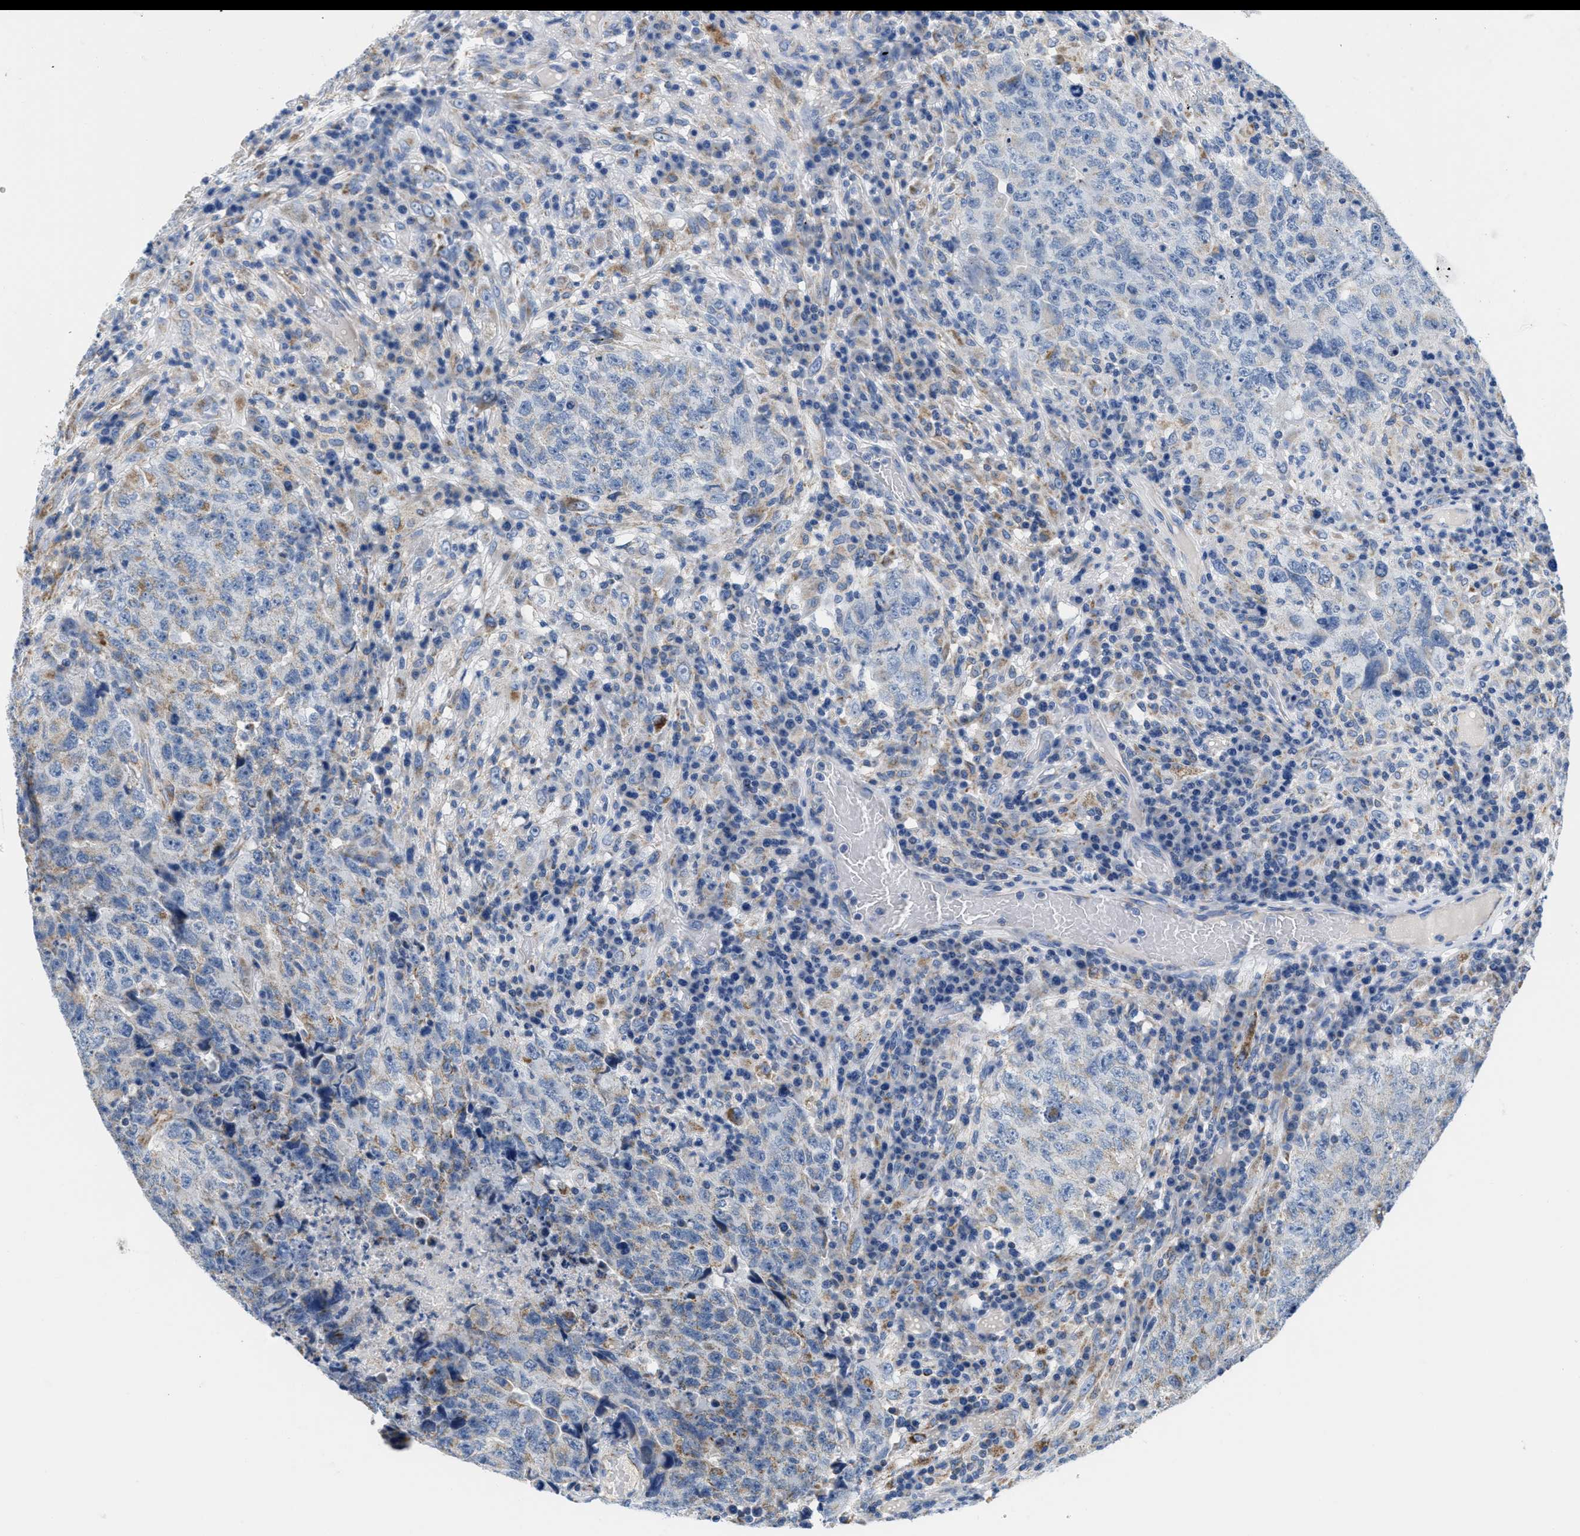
{"staining": {"intensity": "moderate", "quantity": "<25%", "location": "cytoplasmic/membranous"}, "tissue": "testis cancer", "cell_type": "Tumor cells", "image_type": "cancer", "snomed": [{"axis": "morphology", "description": "Necrosis, NOS"}, {"axis": "morphology", "description": "Carcinoma, Embryonal, NOS"}, {"axis": "topography", "description": "Testis"}], "caption": "Protein positivity by immunohistochemistry exhibits moderate cytoplasmic/membranous staining in approximately <25% of tumor cells in testis cancer.", "gene": "KCNJ5", "patient": {"sex": "male", "age": 19}}